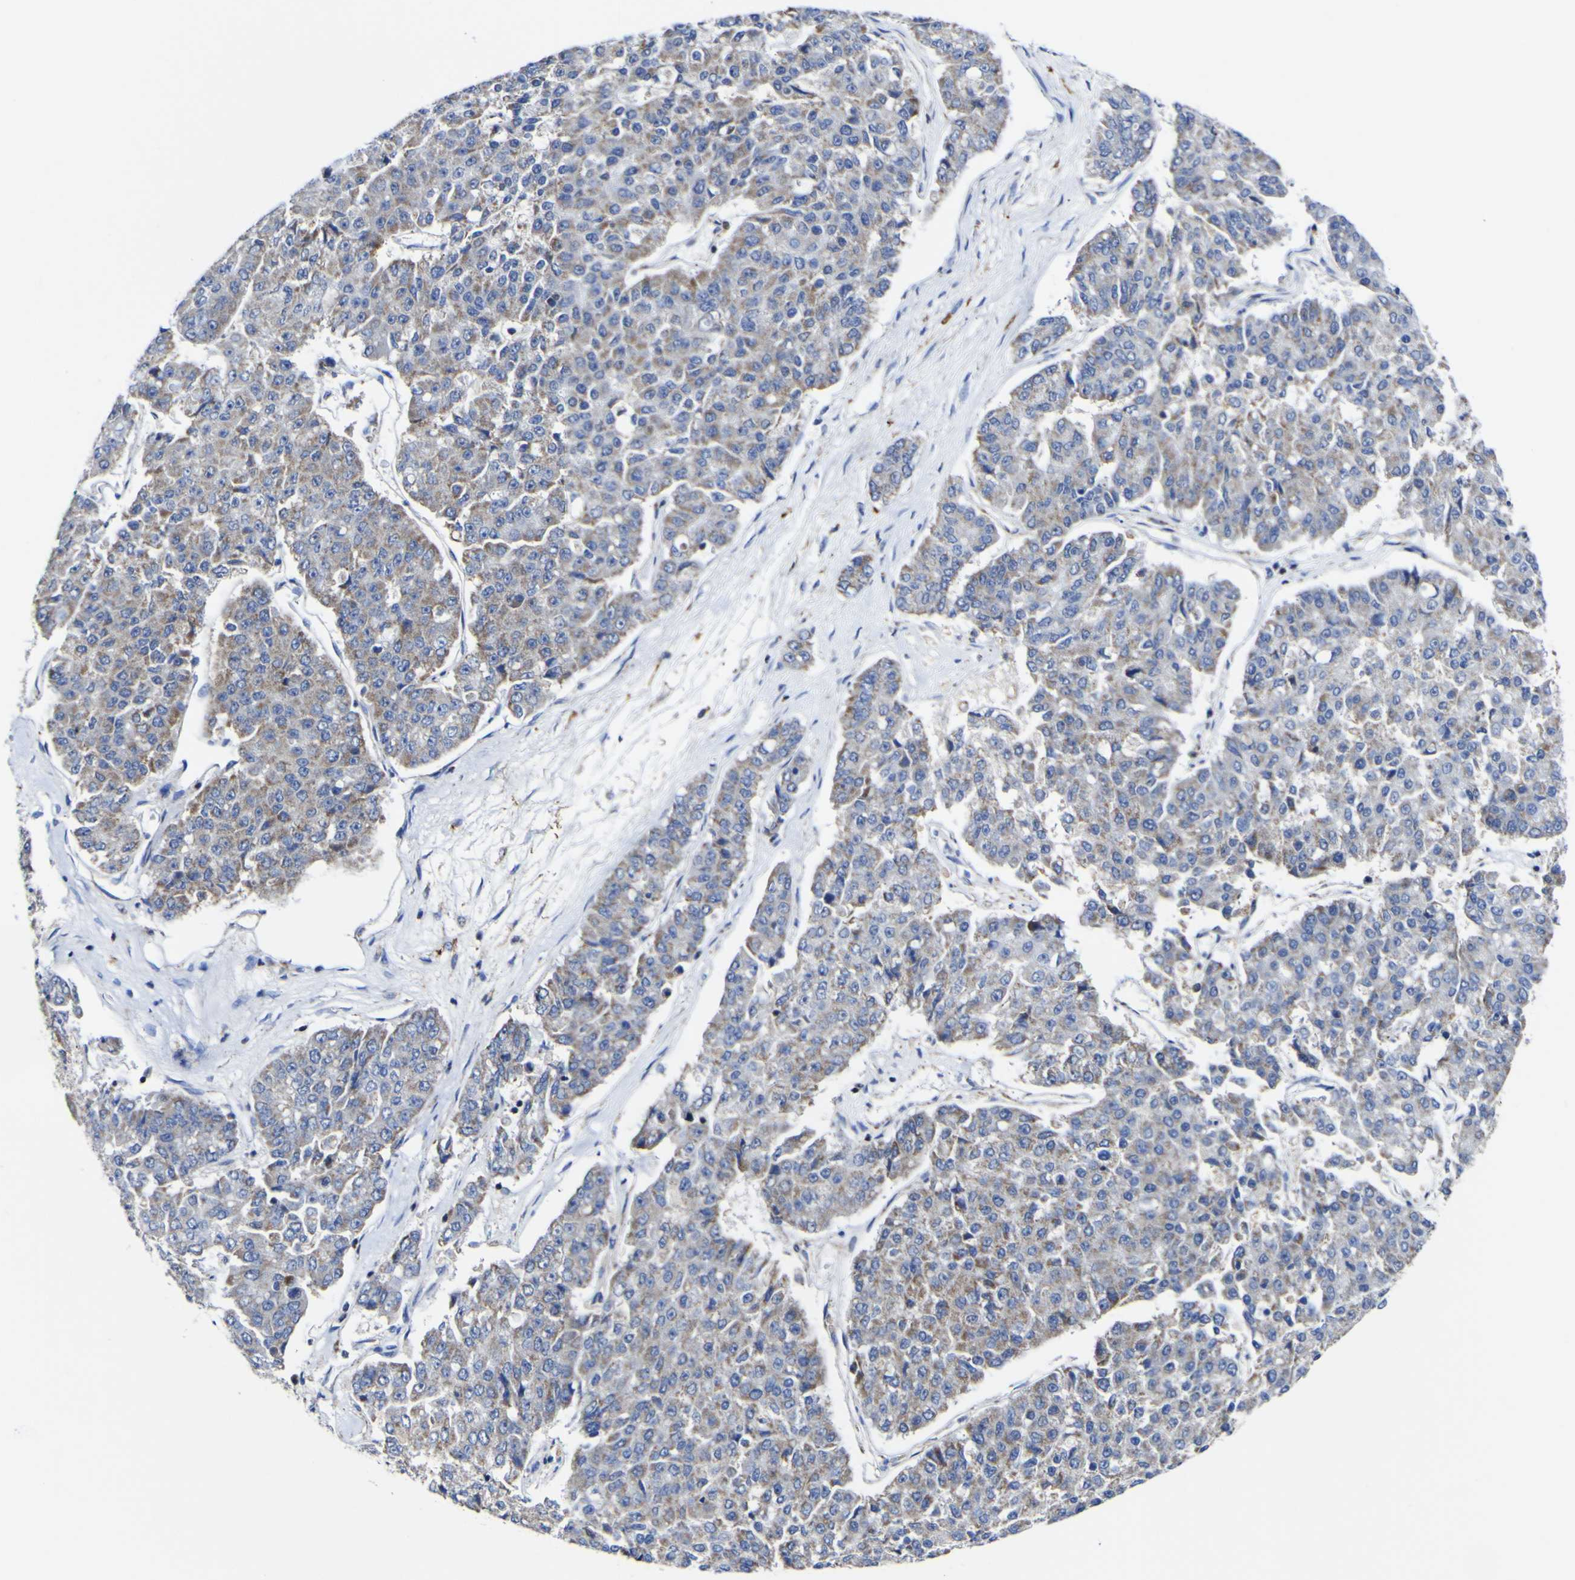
{"staining": {"intensity": "moderate", "quantity": "25%-75%", "location": "cytoplasmic/membranous"}, "tissue": "pancreatic cancer", "cell_type": "Tumor cells", "image_type": "cancer", "snomed": [{"axis": "morphology", "description": "Adenocarcinoma, NOS"}, {"axis": "topography", "description": "Pancreas"}], "caption": "Immunohistochemistry photomicrograph of neoplastic tissue: pancreatic cancer (adenocarcinoma) stained using immunohistochemistry demonstrates medium levels of moderate protein expression localized specifically in the cytoplasmic/membranous of tumor cells, appearing as a cytoplasmic/membranous brown color.", "gene": "CCDC90B", "patient": {"sex": "male", "age": 50}}